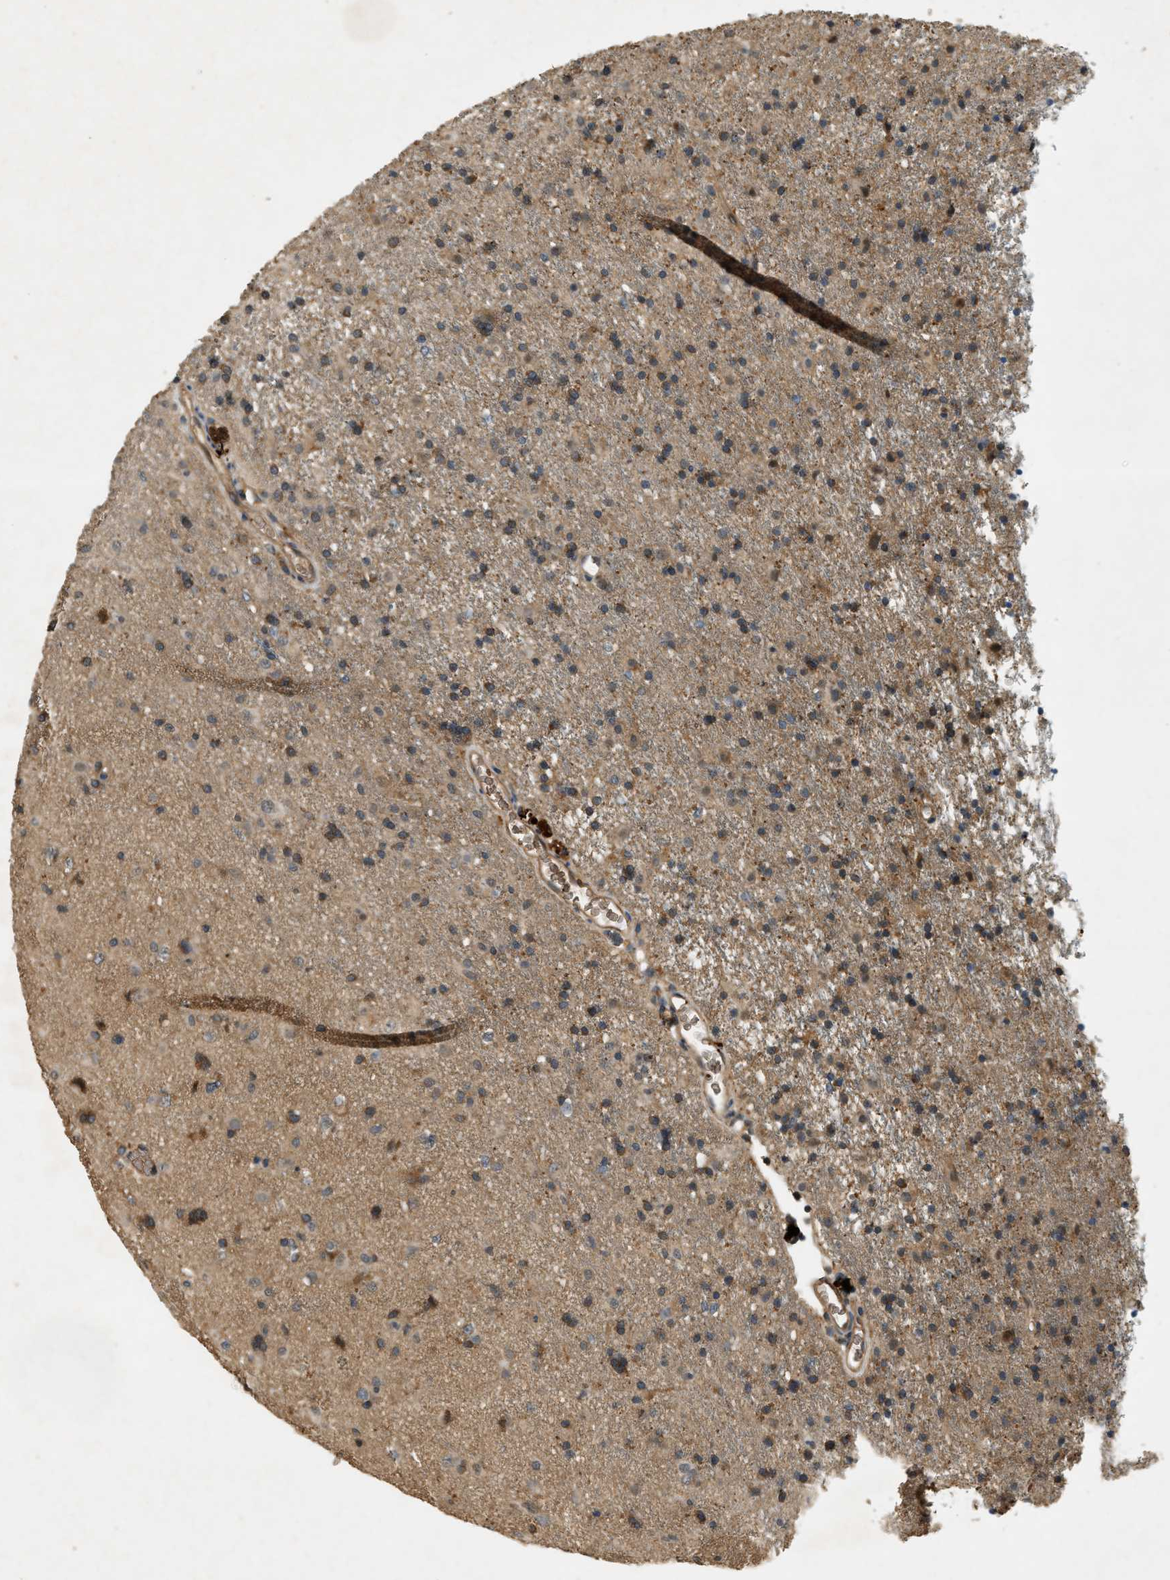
{"staining": {"intensity": "moderate", "quantity": "25%-75%", "location": "cytoplasmic/membranous"}, "tissue": "glioma", "cell_type": "Tumor cells", "image_type": "cancer", "snomed": [{"axis": "morphology", "description": "Glioma, malignant, Low grade"}, {"axis": "topography", "description": "Brain"}], "caption": "Immunohistochemical staining of human low-grade glioma (malignant) reveals moderate cytoplasmic/membranous protein expression in approximately 25%-75% of tumor cells.", "gene": "CFLAR", "patient": {"sex": "male", "age": 65}}